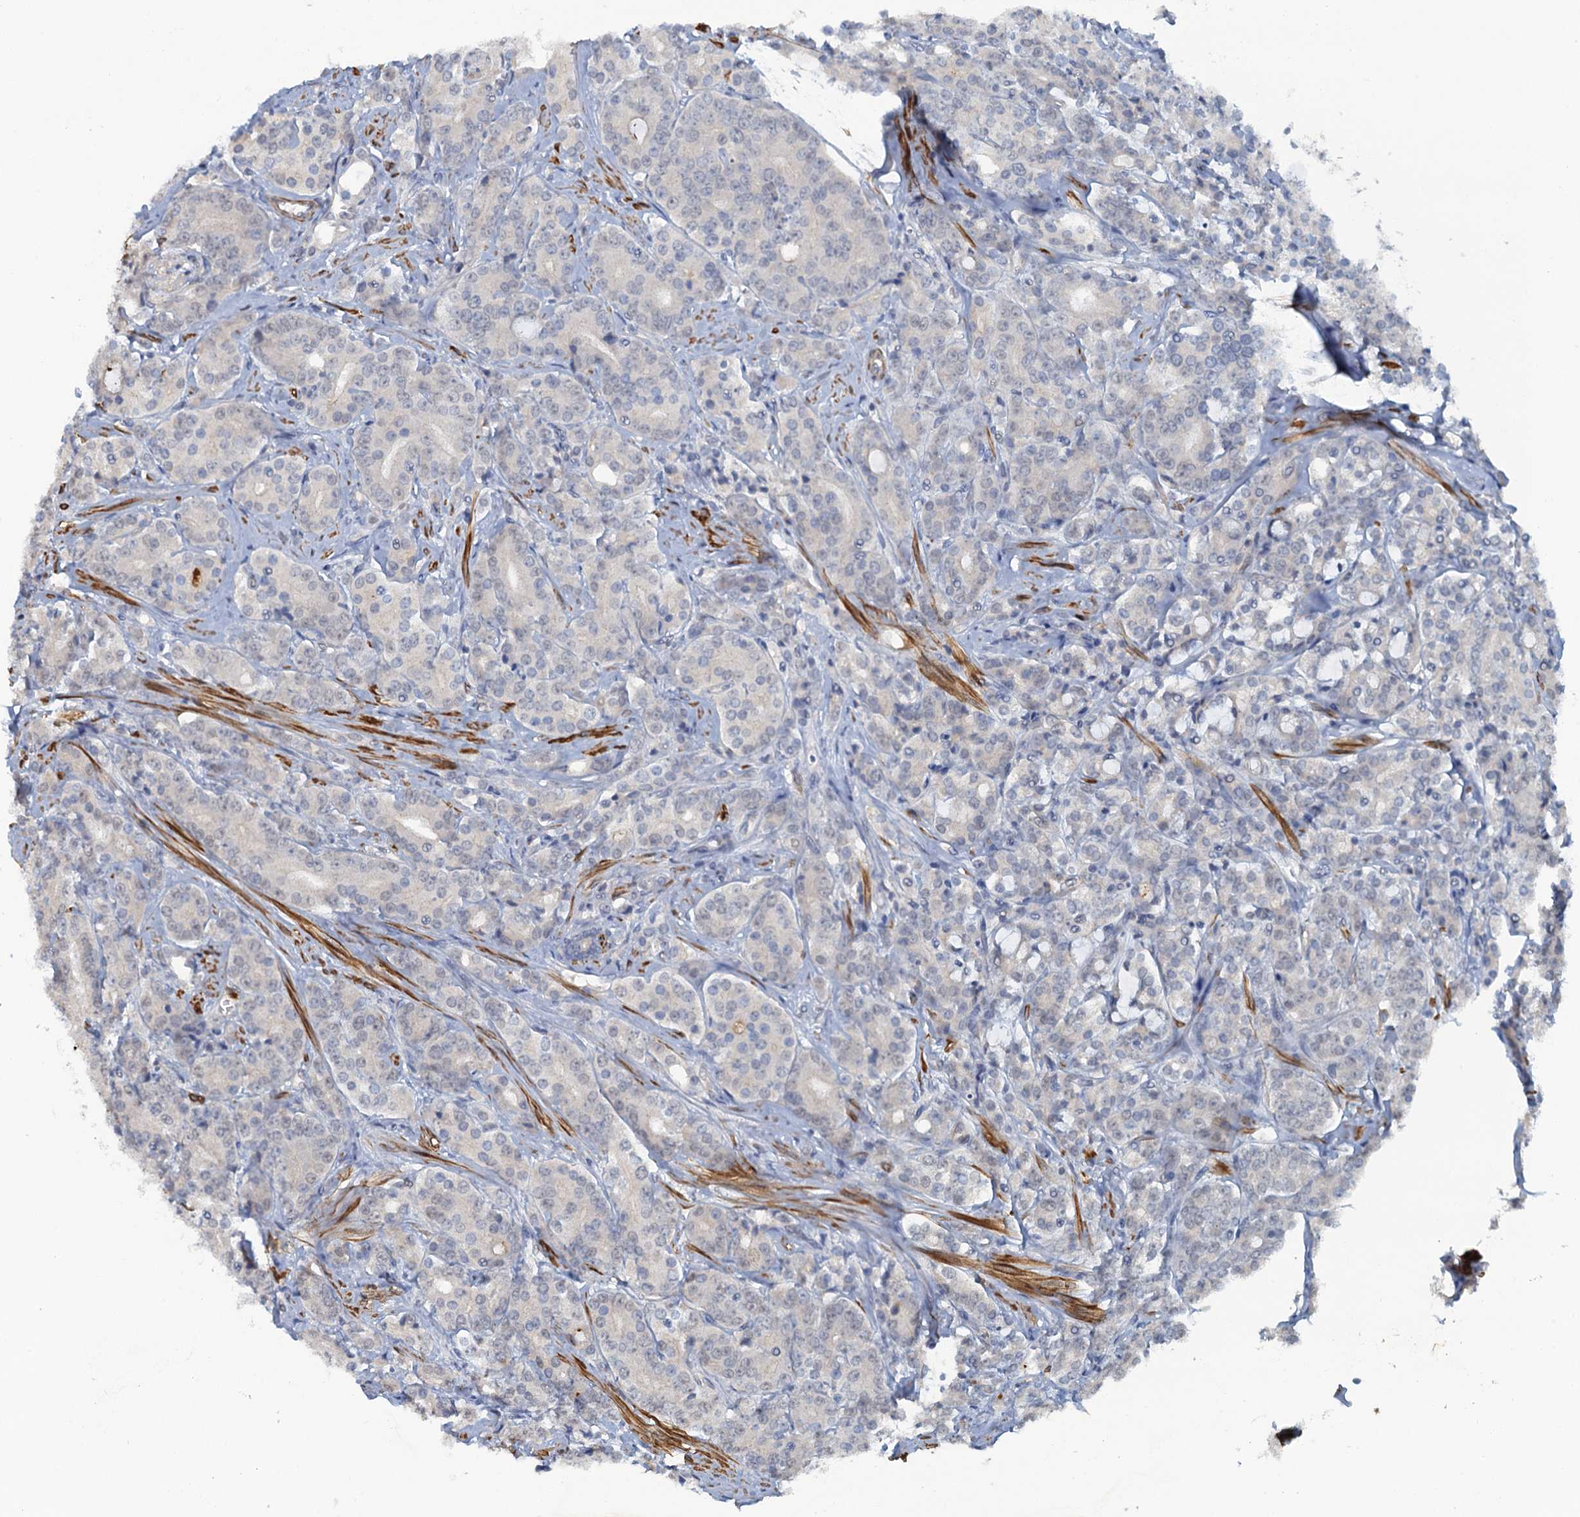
{"staining": {"intensity": "negative", "quantity": "none", "location": "none"}, "tissue": "prostate cancer", "cell_type": "Tumor cells", "image_type": "cancer", "snomed": [{"axis": "morphology", "description": "Adenocarcinoma, High grade"}, {"axis": "topography", "description": "Prostate"}], "caption": "A high-resolution micrograph shows immunohistochemistry staining of prostate cancer (high-grade adenocarcinoma), which demonstrates no significant expression in tumor cells.", "gene": "MYO16", "patient": {"sex": "male", "age": 62}}